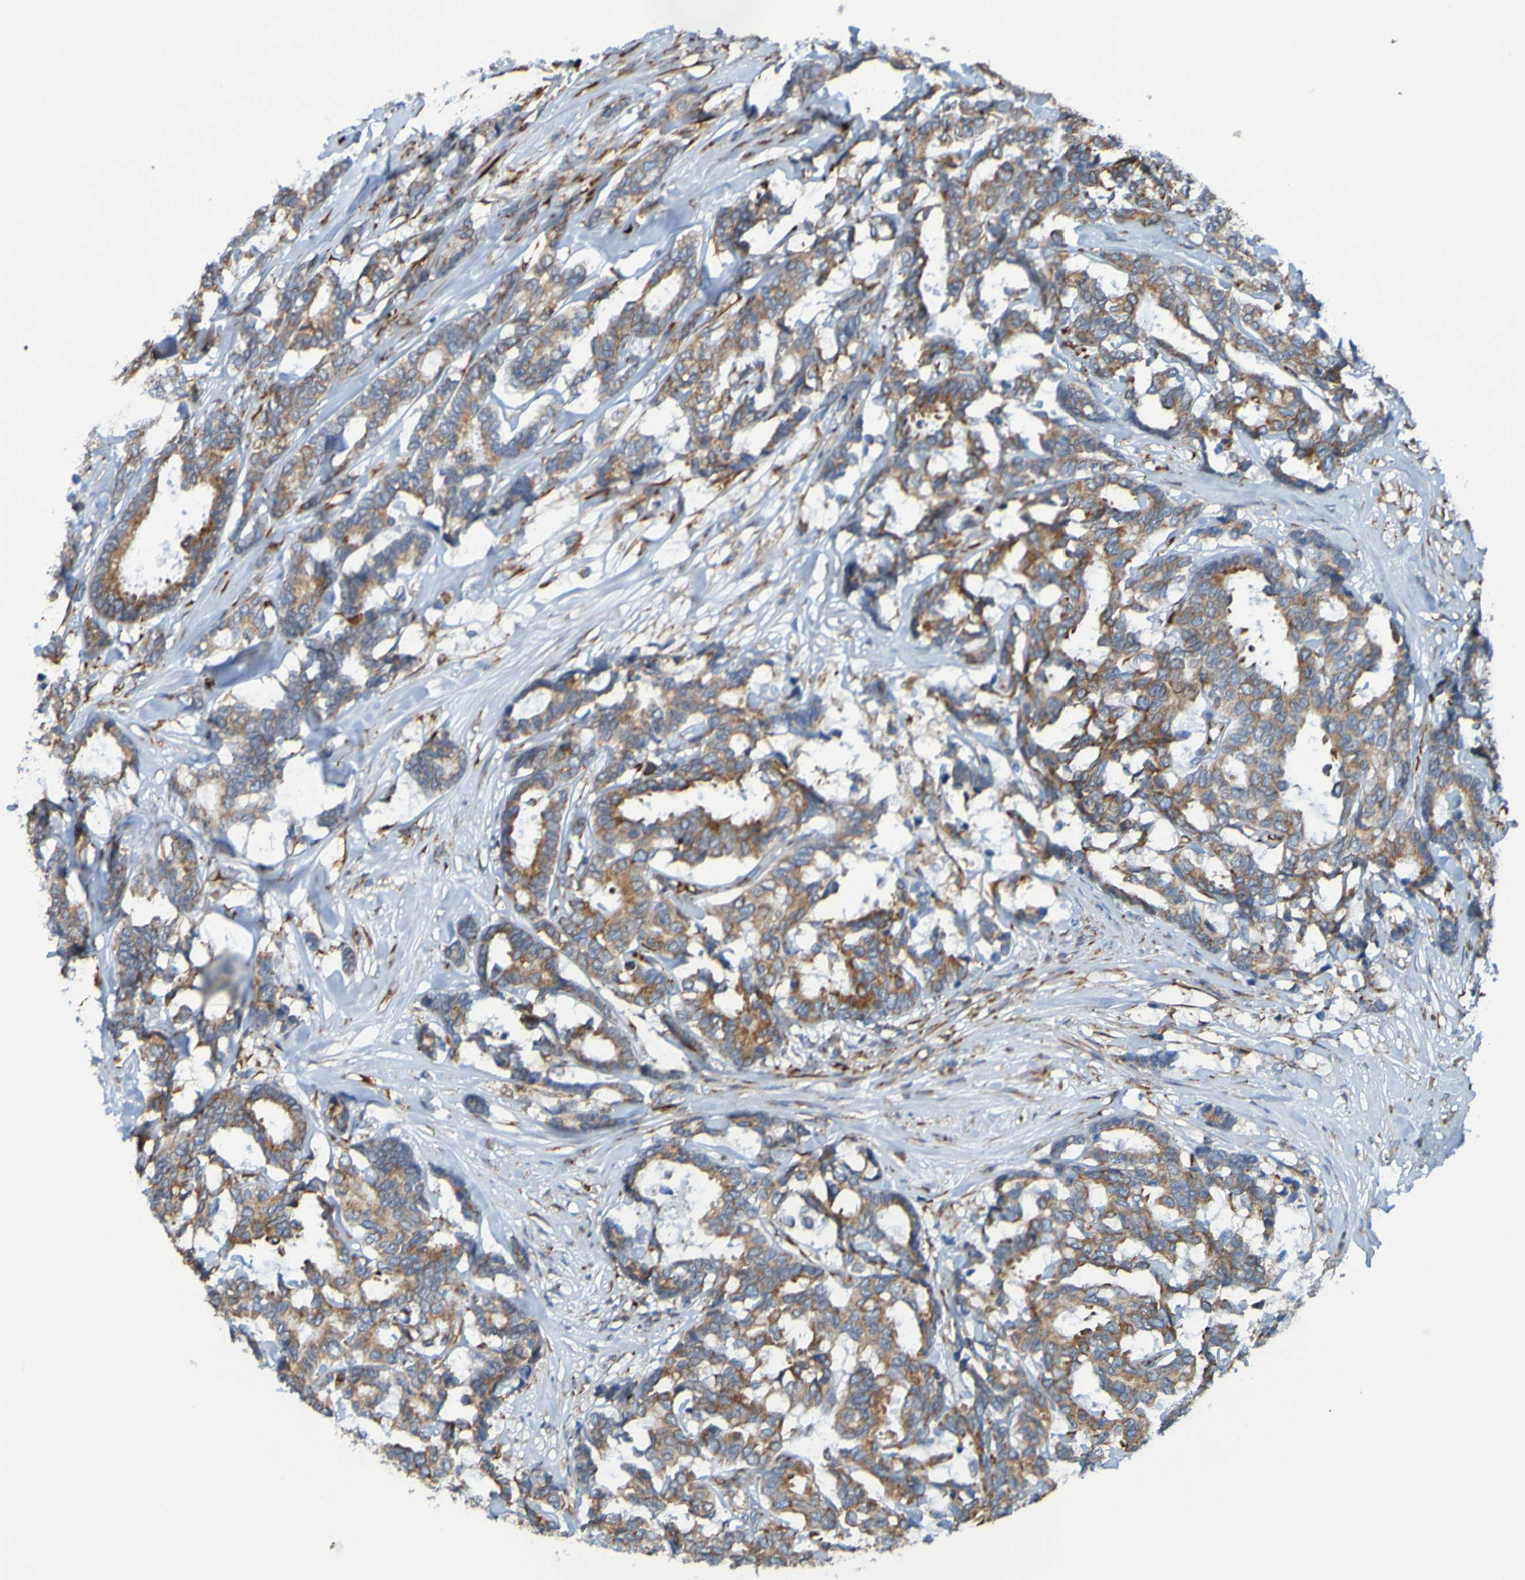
{"staining": {"intensity": "weak", "quantity": ">75%", "location": "cytoplasmic/membranous"}, "tissue": "breast cancer", "cell_type": "Tumor cells", "image_type": "cancer", "snomed": [{"axis": "morphology", "description": "Duct carcinoma"}, {"axis": "topography", "description": "Breast"}], "caption": "Immunohistochemistry of human breast cancer (intraductal carcinoma) shows low levels of weak cytoplasmic/membranous positivity in approximately >75% of tumor cells.", "gene": "SSR1", "patient": {"sex": "female", "age": 54}}